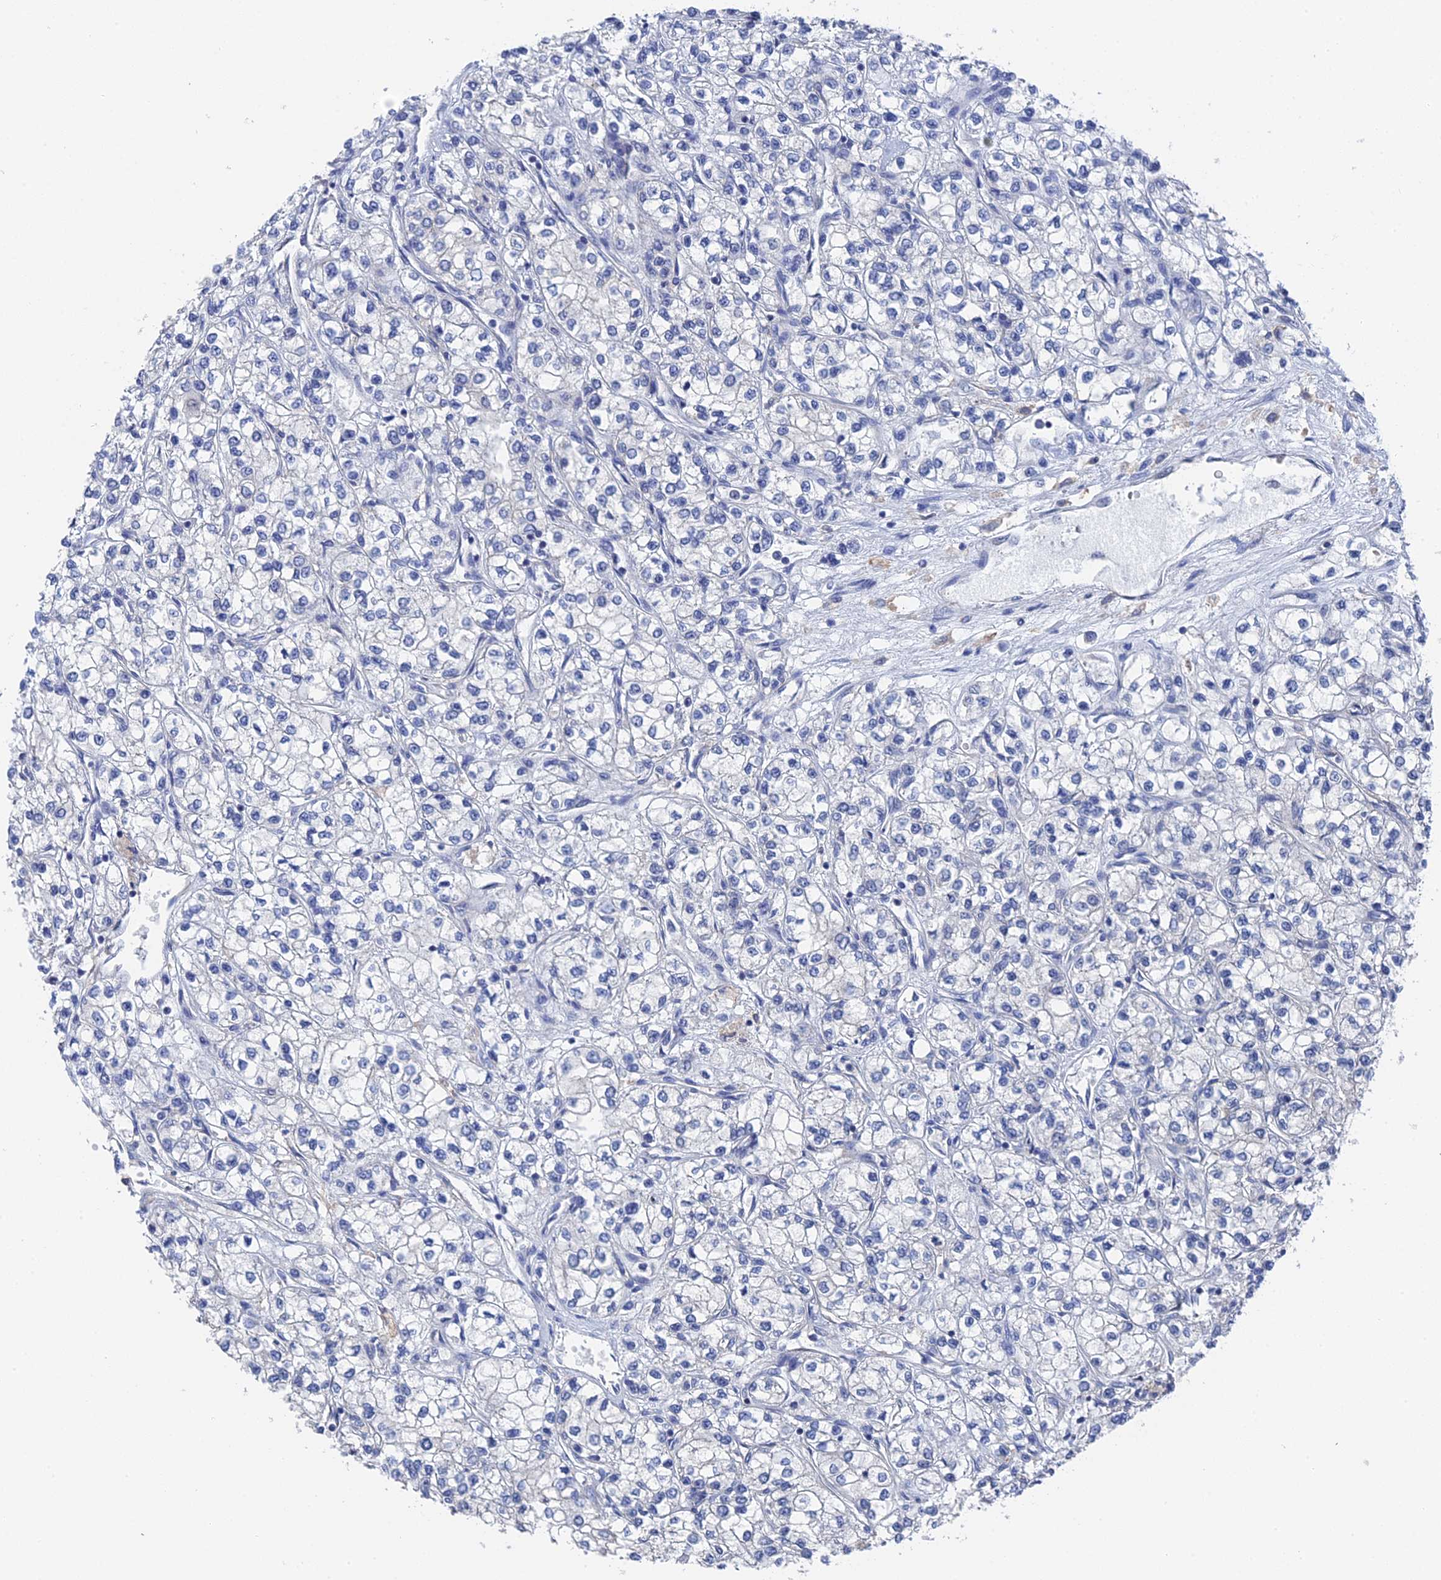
{"staining": {"intensity": "negative", "quantity": "none", "location": "none"}, "tissue": "renal cancer", "cell_type": "Tumor cells", "image_type": "cancer", "snomed": [{"axis": "morphology", "description": "Adenocarcinoma, NOS"}, {"axis": "topography", "description": "Kidney"}], "caption": "Immunohistochemical staining of human renal cancer exhibits no significant staining in tumor cells.", "gene": "TSSC4", "patient": {"sex": "male", "age": 80}}